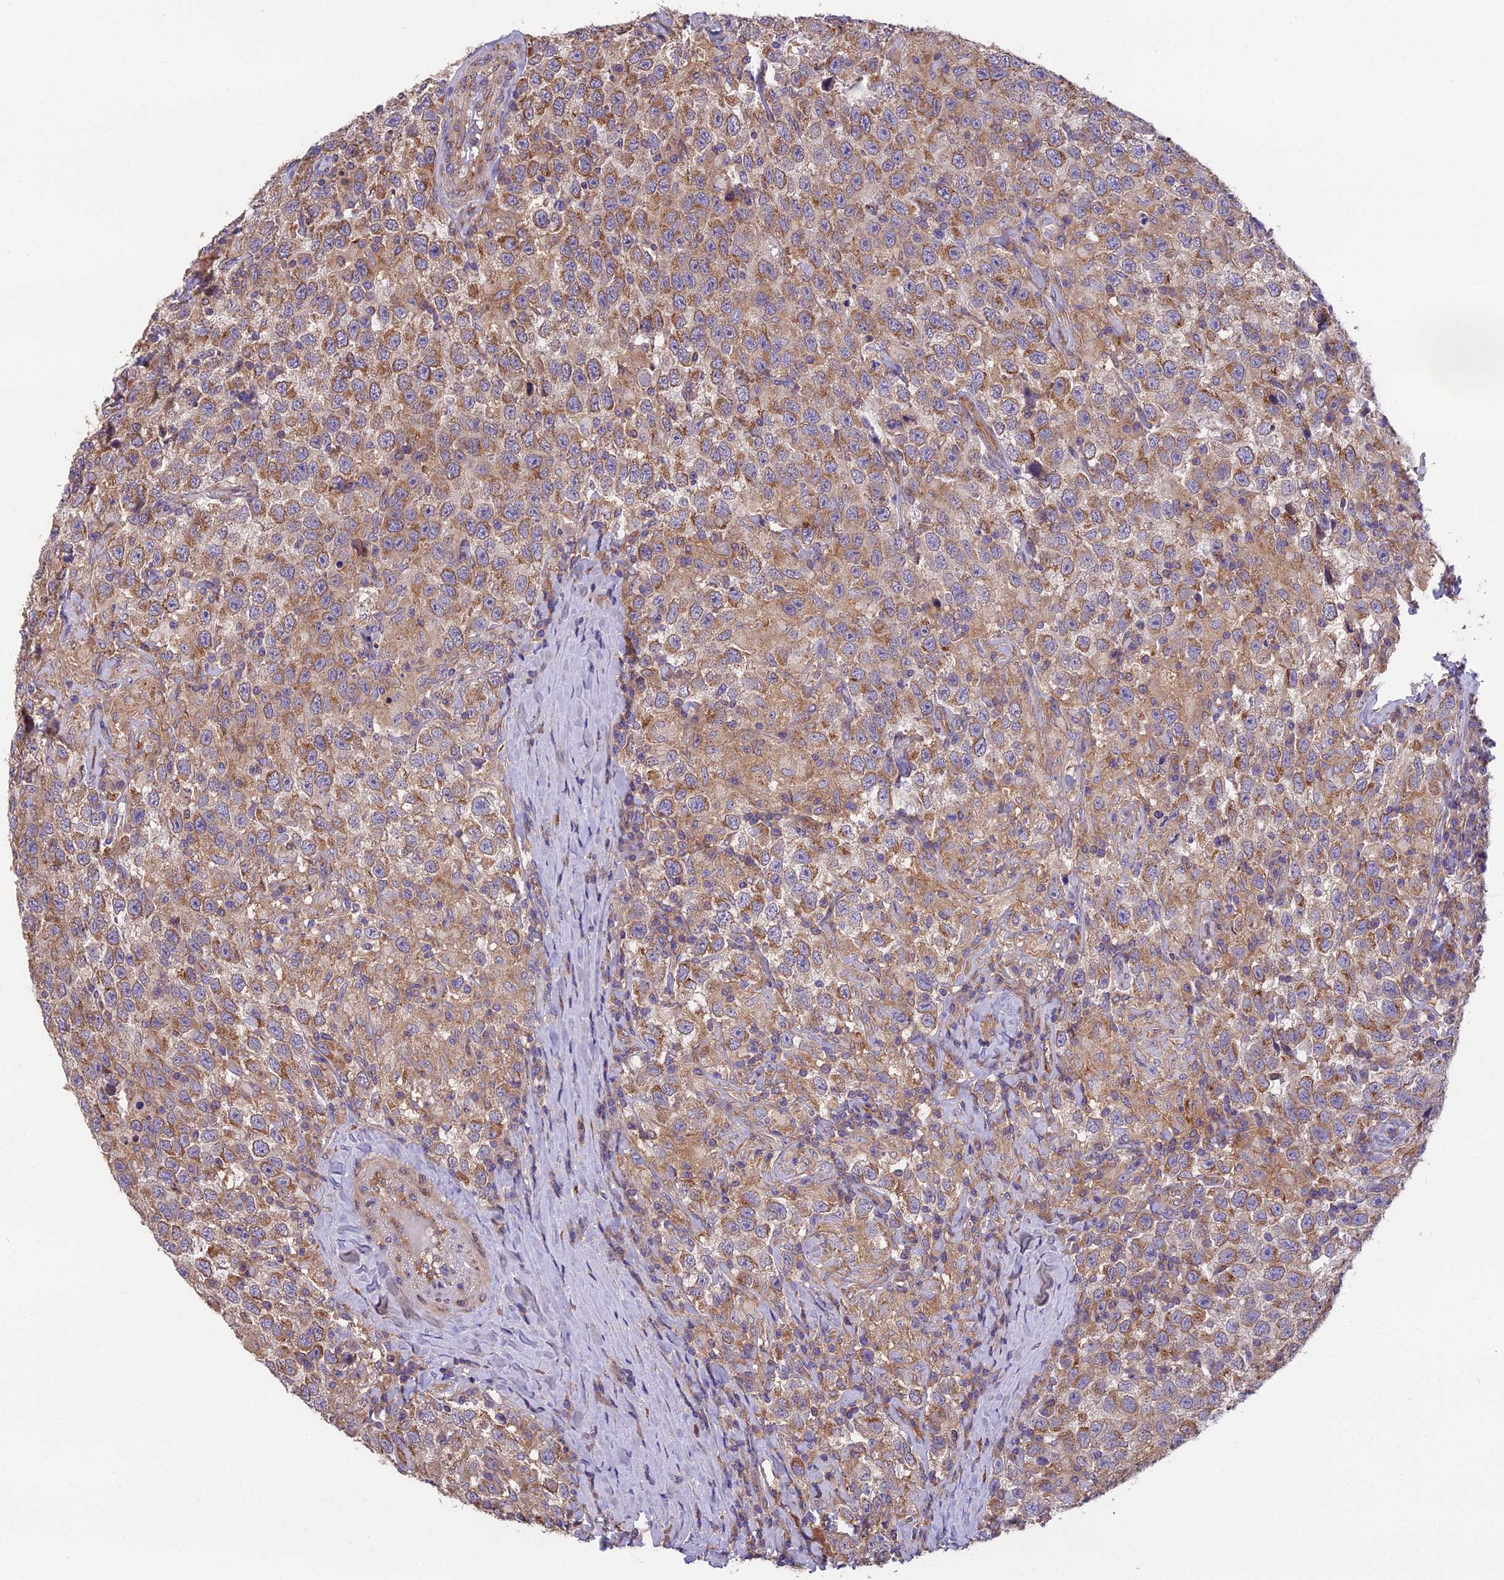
{"staining": {"intensity": "moderate", "quantity": ">75%", "location": "cytoplasmic/membranous"}, "tissue": "testis cancer", "cell_type": "Tumor cells", "image_type": "cancer", "snomed": [{"axis": "morphology", "description": "Seminoma, NOS"}, {"axis": "topography", "description": "Testis"}], "caption": "Brown immunohistochemical staining in human testis seminoma reveals moderate cytoplasmic/membranous positivity in approximately >75% of tumor cells.", "gene": "BLOC1S4", "patient": {"sex": "male", "age": 41}}